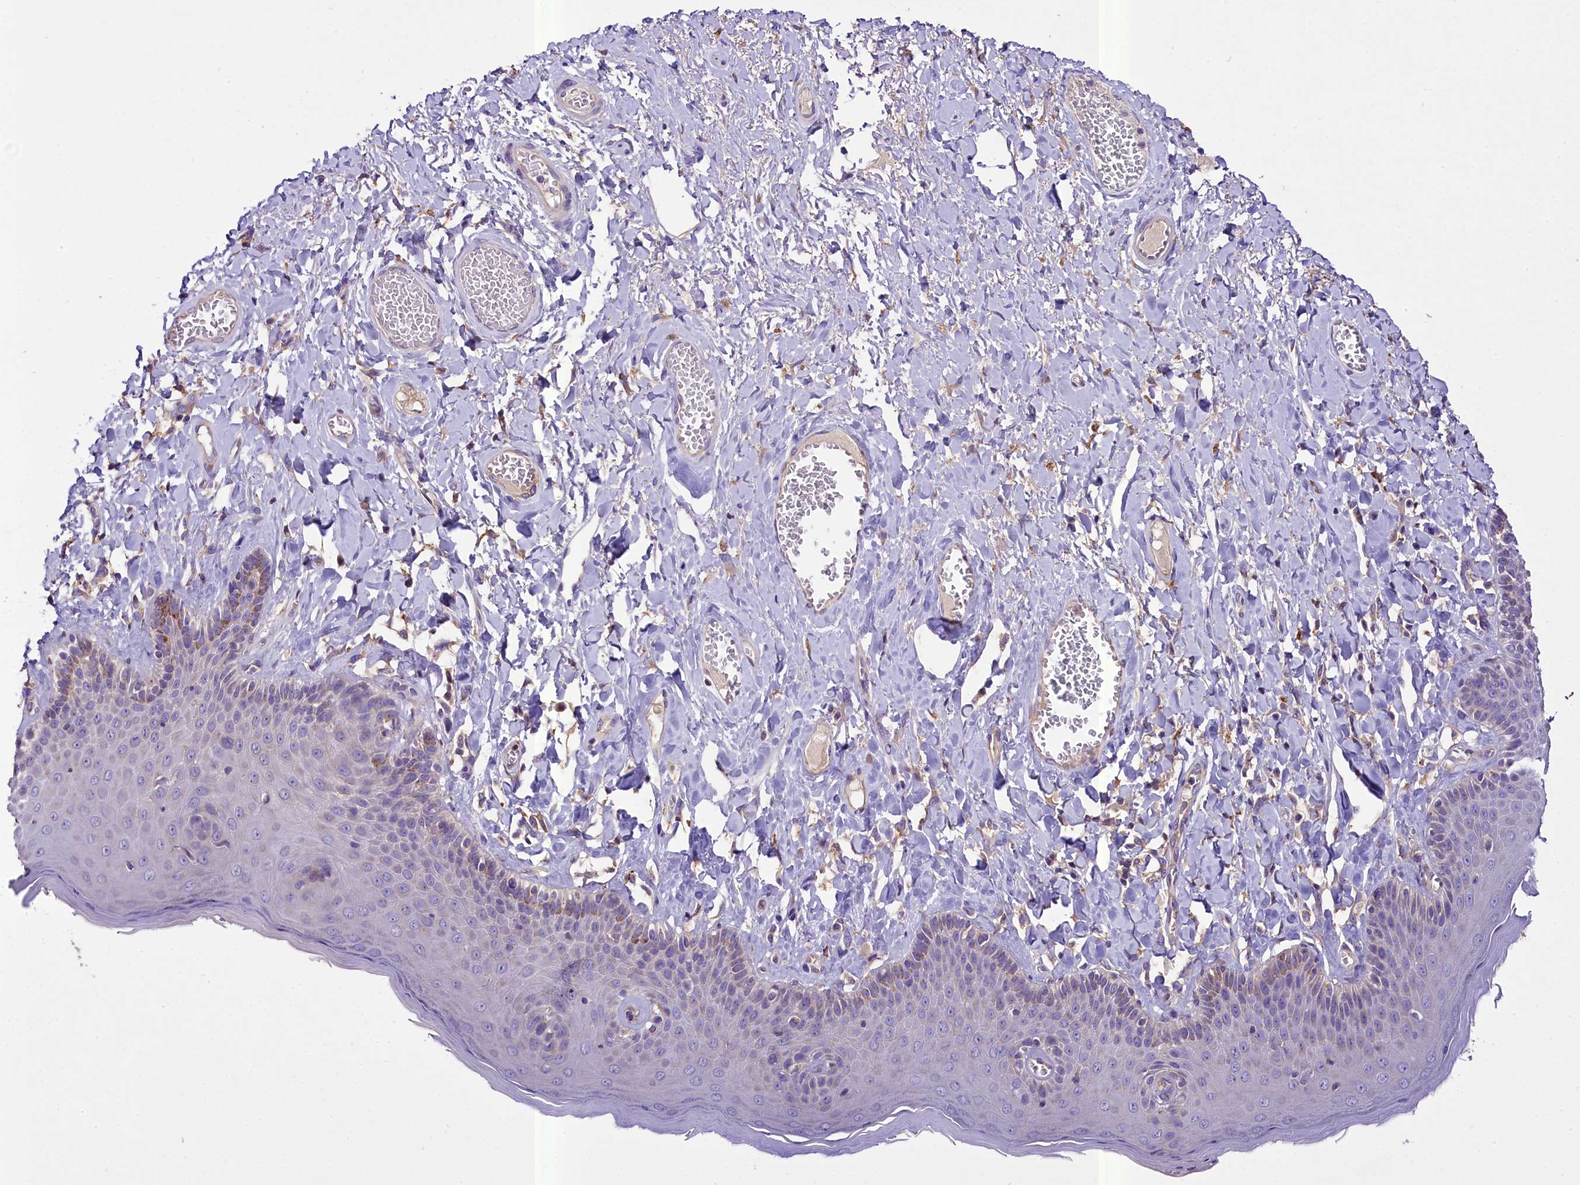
{"staining": {"intensity": "weak", "quantity": "25%-75%", "location": "cytoplasmic/membranous"}, "tissue": "skin", "cell_type": "Epidermal cells", "image_type": "normal", "snomed": [{"axis": "morphology", "description": "Normal tissue, NOS"}, {"axis": "topography", "description": "Anal"}], "caption": "The immunohistochemical stain highlights weak cytoplasmic/membranous expression in epidermal cells of benign skin.", "gene": "PEMT", "patient": {"sex": "male", "age": 69}}